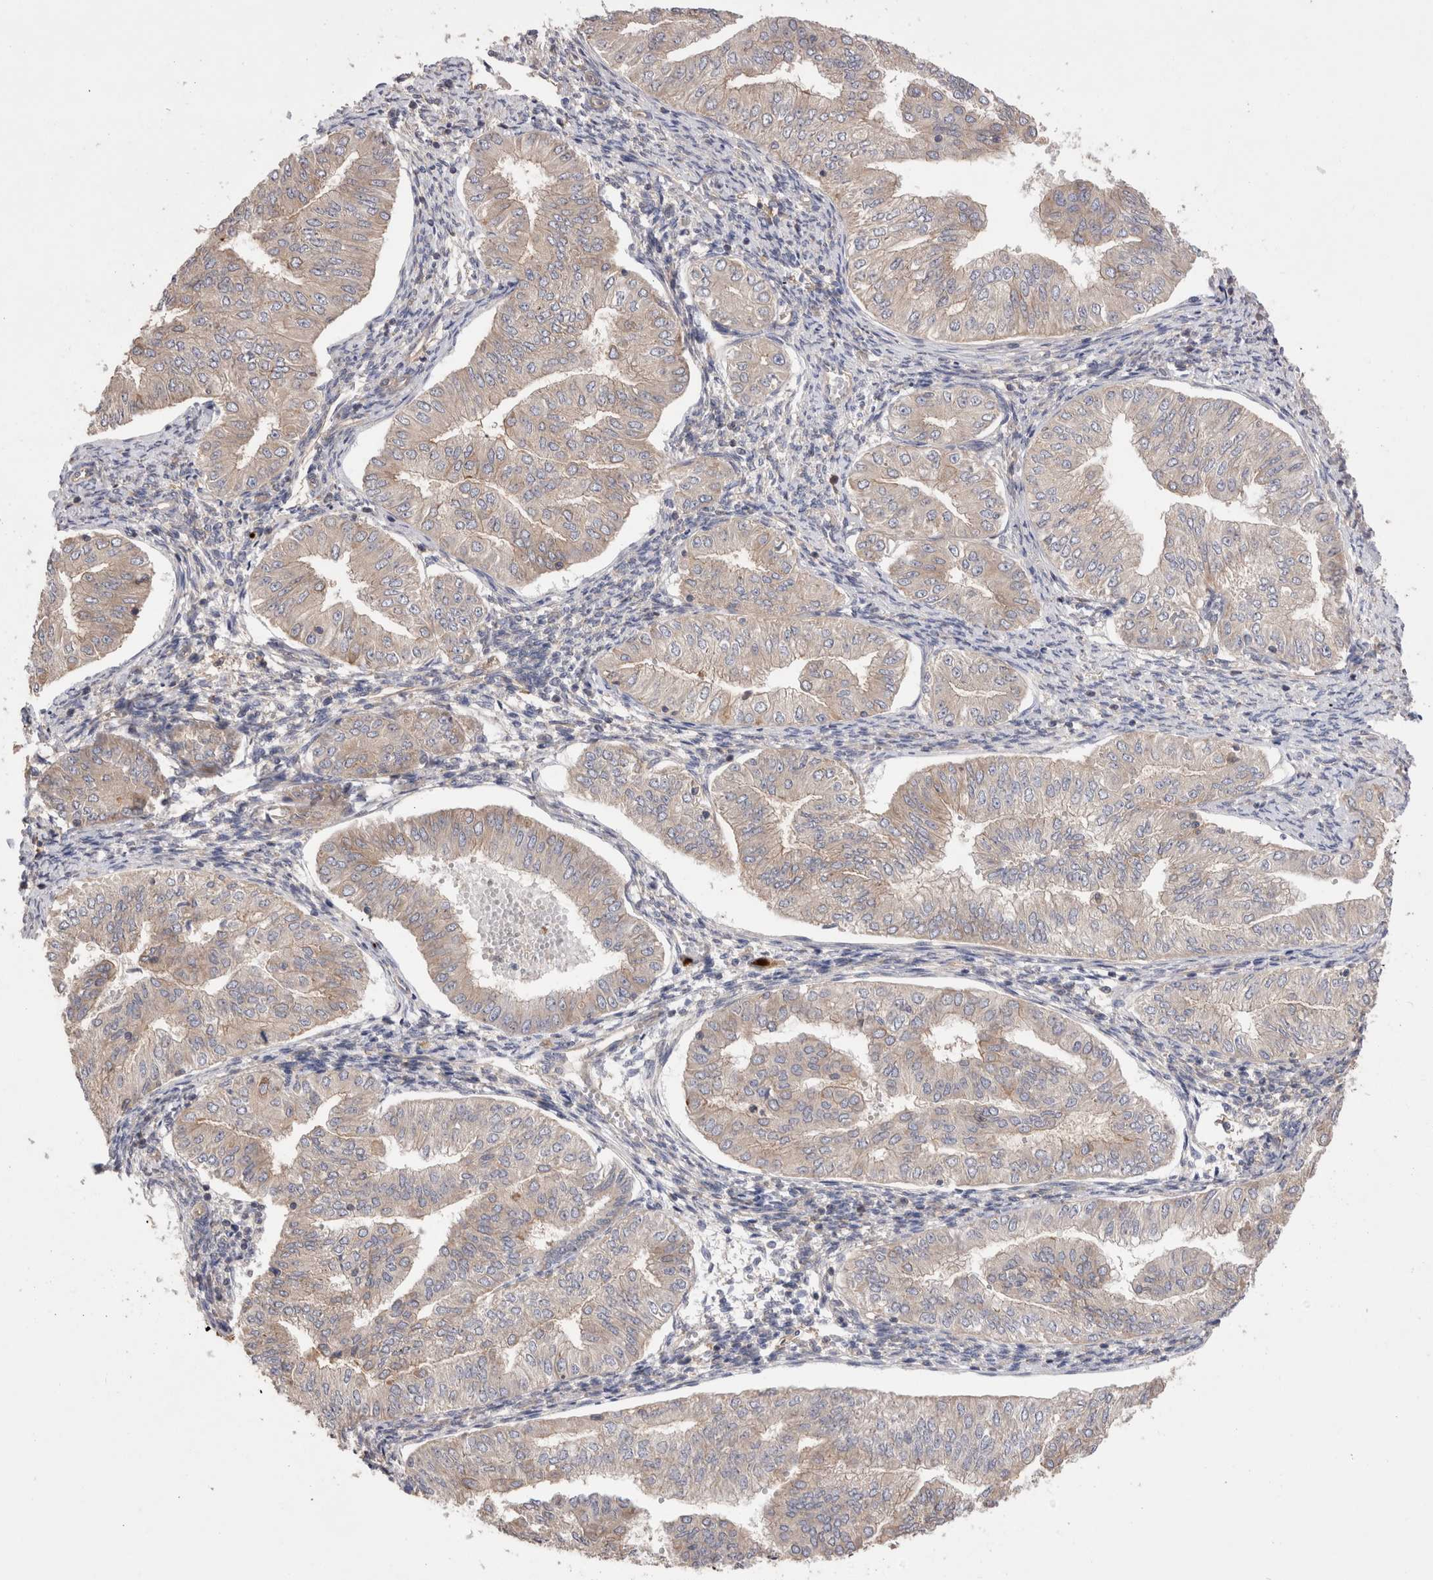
{"staining": {"intensity": "weak", "quantity": "25%-75%", "location": "cytoplasmic/membranous"}, "tissue": "endometrial cancer", "cell_type": "Tumor cells", "image_type": "cancer", "snomed": [{"axis": "morphology", "description": "Normal tissue, NOS"}, {"axis": "morphology", "description": "Adenocarcinoma, NOS"}, {"axis": "topography", "description": "Endometrium"}], "caption": "Adenocarcinoma (endometrial) stained with immunohistochemistry displays weak cytoplasmic/membranous positivity in about 25%-75% of tumor cells. The protein of interest is shown in brown color, while the nuclei are stained blue.", "gene": "NXT2", "patient": {"sex": "female", "age": 53}}